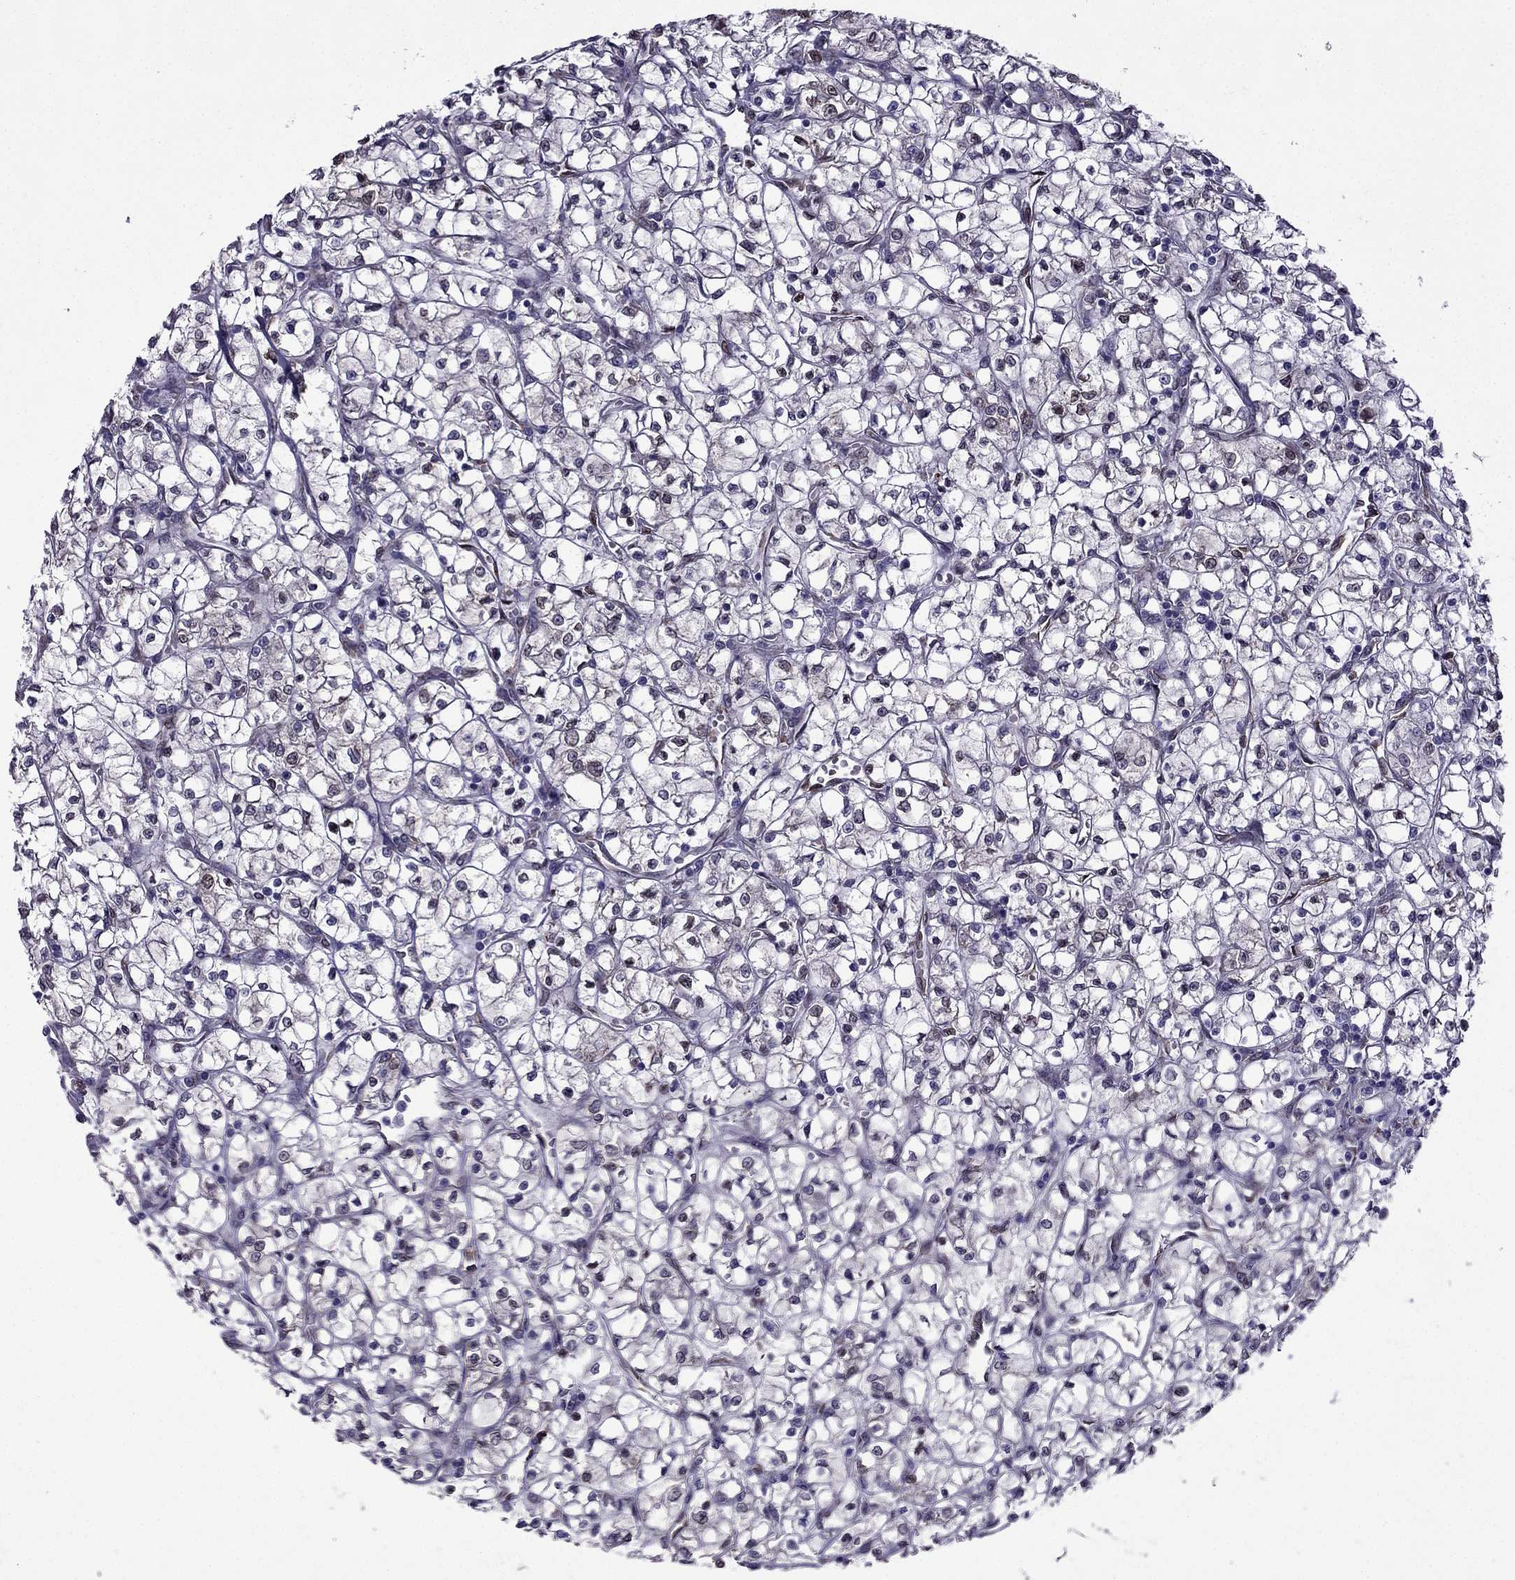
{"staining": {"intensity": "negative", "quantity": "none", "location": "none"}, "tissue": "renal cancer", "cell_type": "Tumor cells", "image_type": "cancer", "snomed": [{"axis": "morphology", "description": "Adenocarcinoma, NOS"}, {"axis": "topography", "description": "Kidney"}], "caption": "Protein analysis of renal cancer (adenocarcinoma) reveals no significant positivity in tumor cells.", "gene": "IKBIP", "patient": {"sex": "female", "age": 64}}